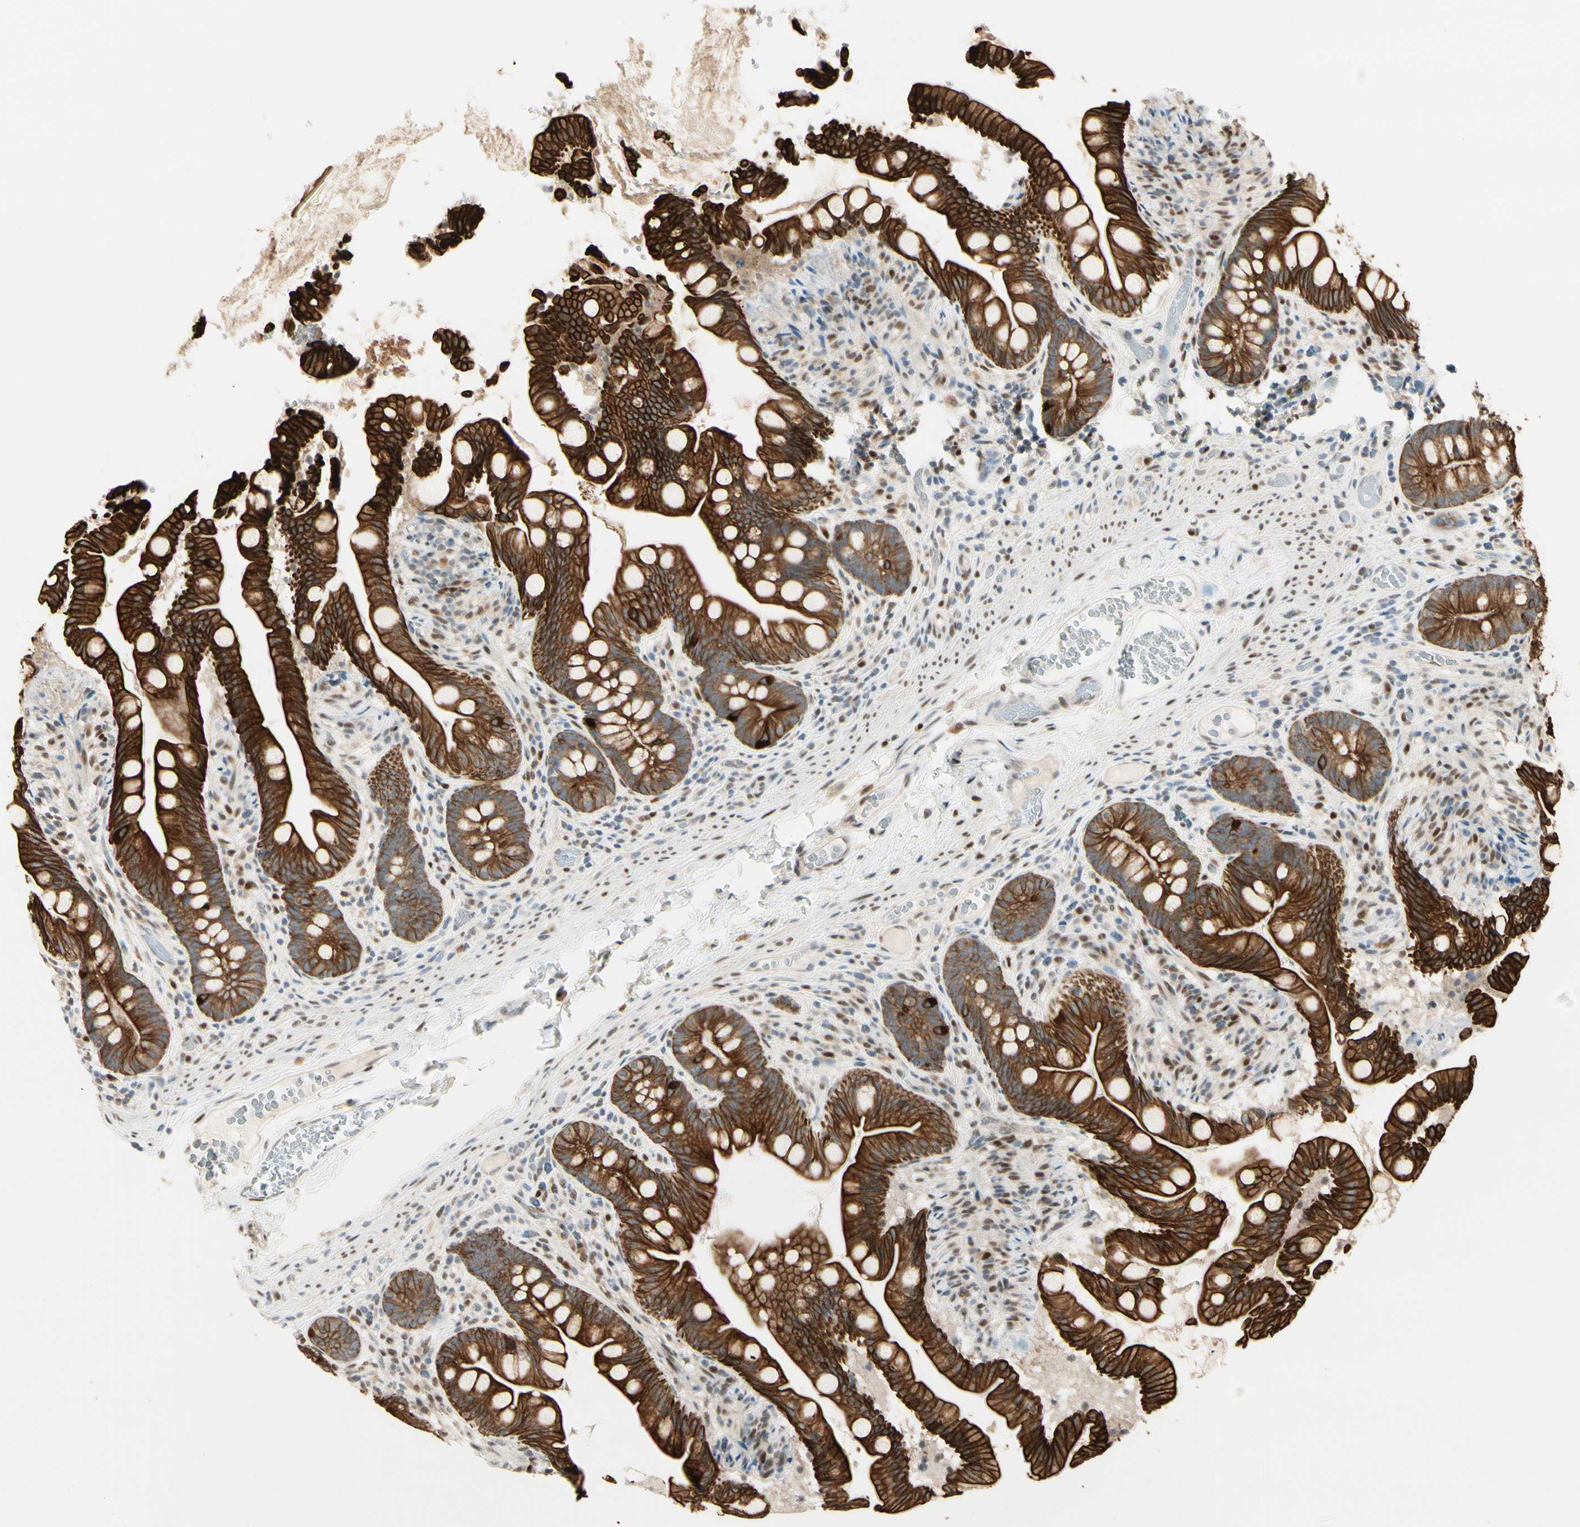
{"staining": {"intensity": "strong", "quantity": ">75%", "location": "cytoplasmic/membranous"}, "tissue": "small intestine", "cell_type": "Glandular cells", "image_type": "normal", "snomed": [{"axis": "morphology", "description": "Normal tissue, NOS"}, {"axis": "topography", "description": "Small intestine"}], "caption": "Immunohistochemical staining of benign human small intestine shows >75% levels of strong cytoplasmic/membranous protein positivity in about >75% of glandular cells.", "gene": "ATXN1", "patient": {"sex": "female", "age": 56}}